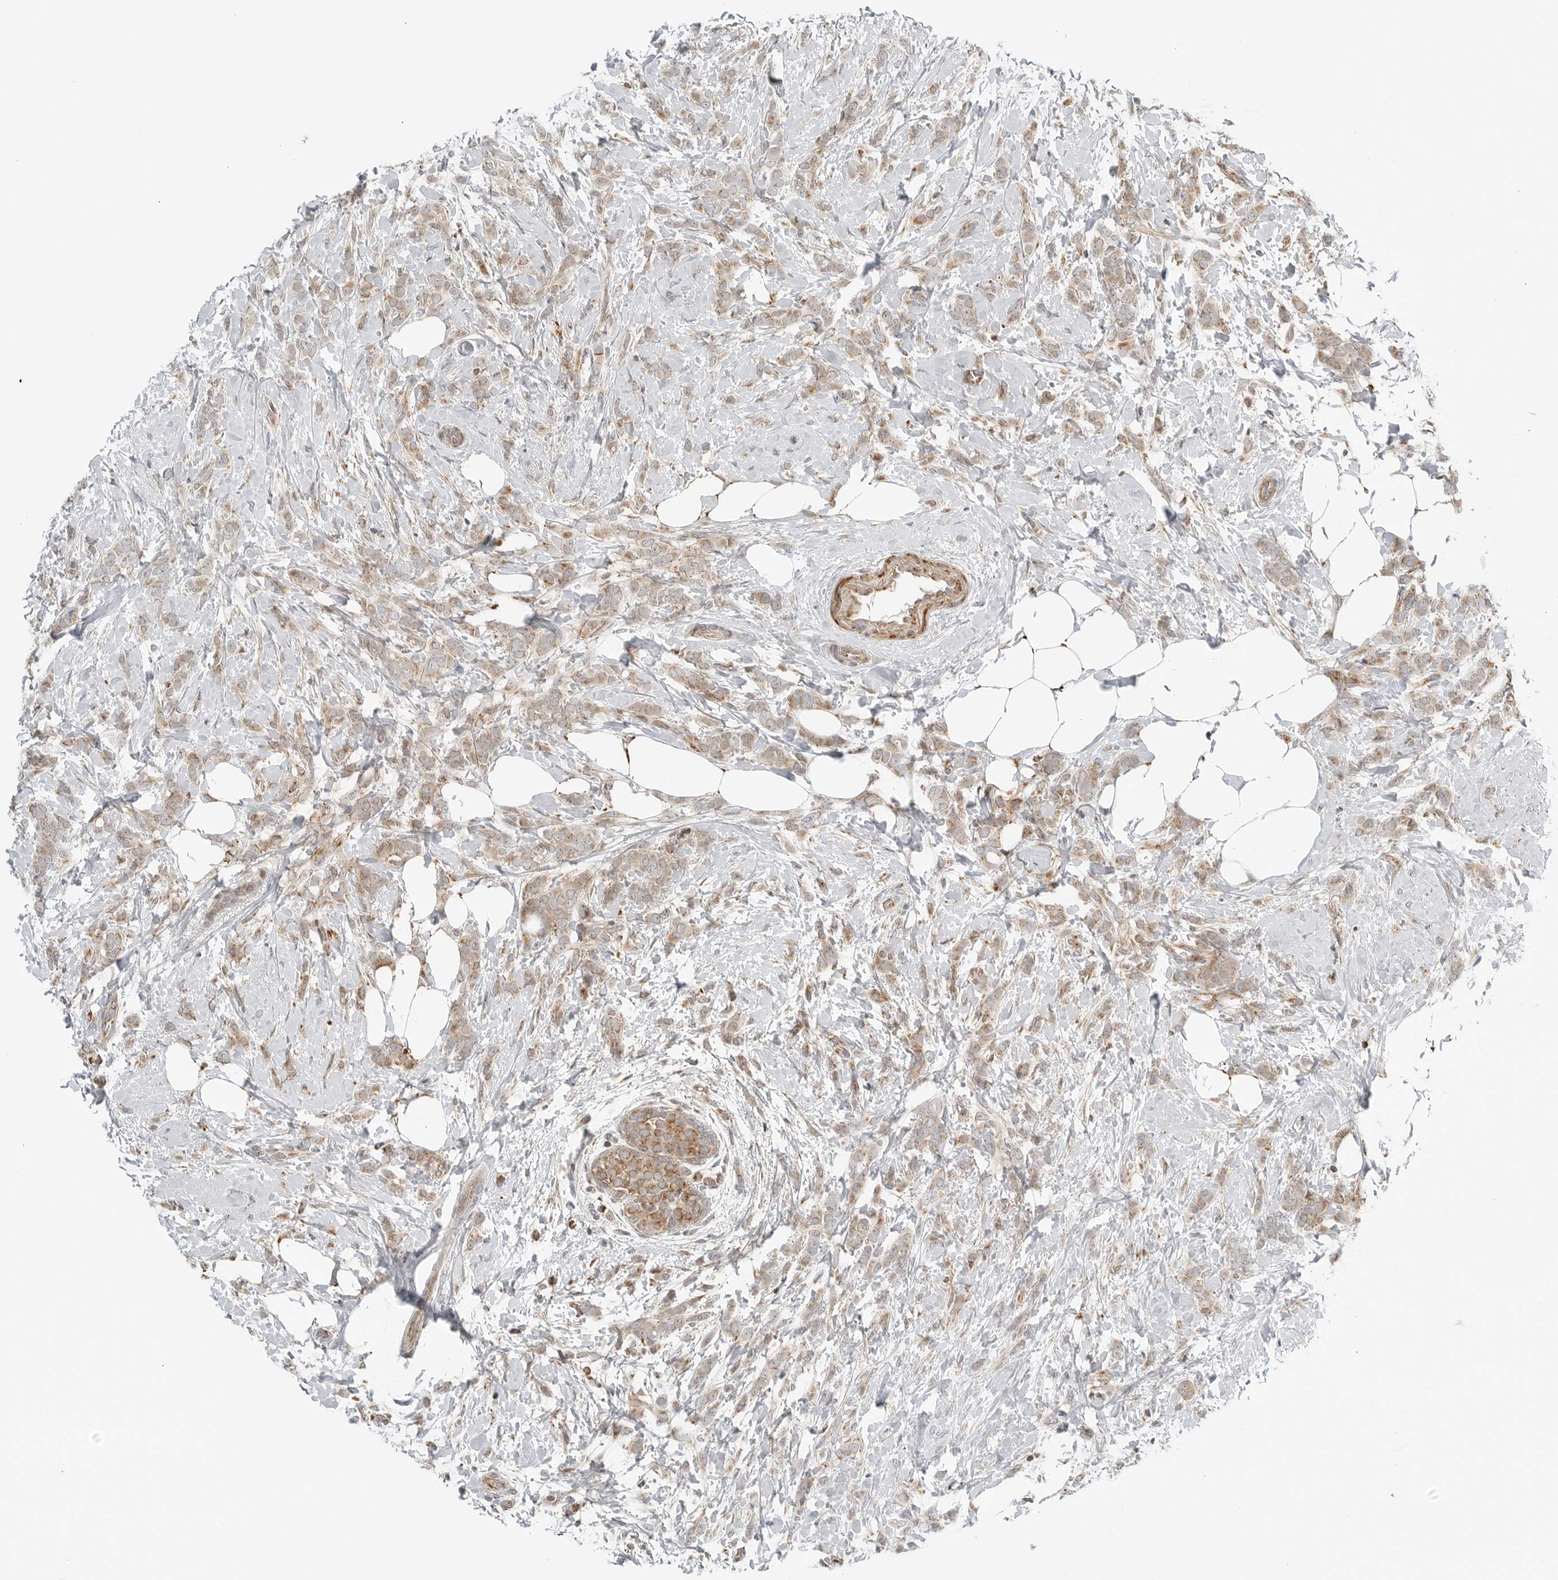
{"staining": {"intensity": "weak", "quantity": ">75%", "location": "cytoplasmic/membranous"}, "tissue": "breast cancer", "cell_type": "Tumor cells", "image_type": "cancer", "snomed": [{"axis": "morphology", "description": "Lobular carcinoma, in situ"}, {"axis": "morphology", "description": "Lobular carcinoma"}, {"axis": "topography", "description": "Breast"}], "caption": "High-power microscopy captured an immunohistochemistry (IHC) photomicrograph of breast cancer, revealing weak cytoplasmic/membranous positivity in about >75% of tumor cells. Ihc stains the protein in brown and the nuclei are stained blue.", "gene": "PEX2", "patient": {"sex": "female", "age": 41}}